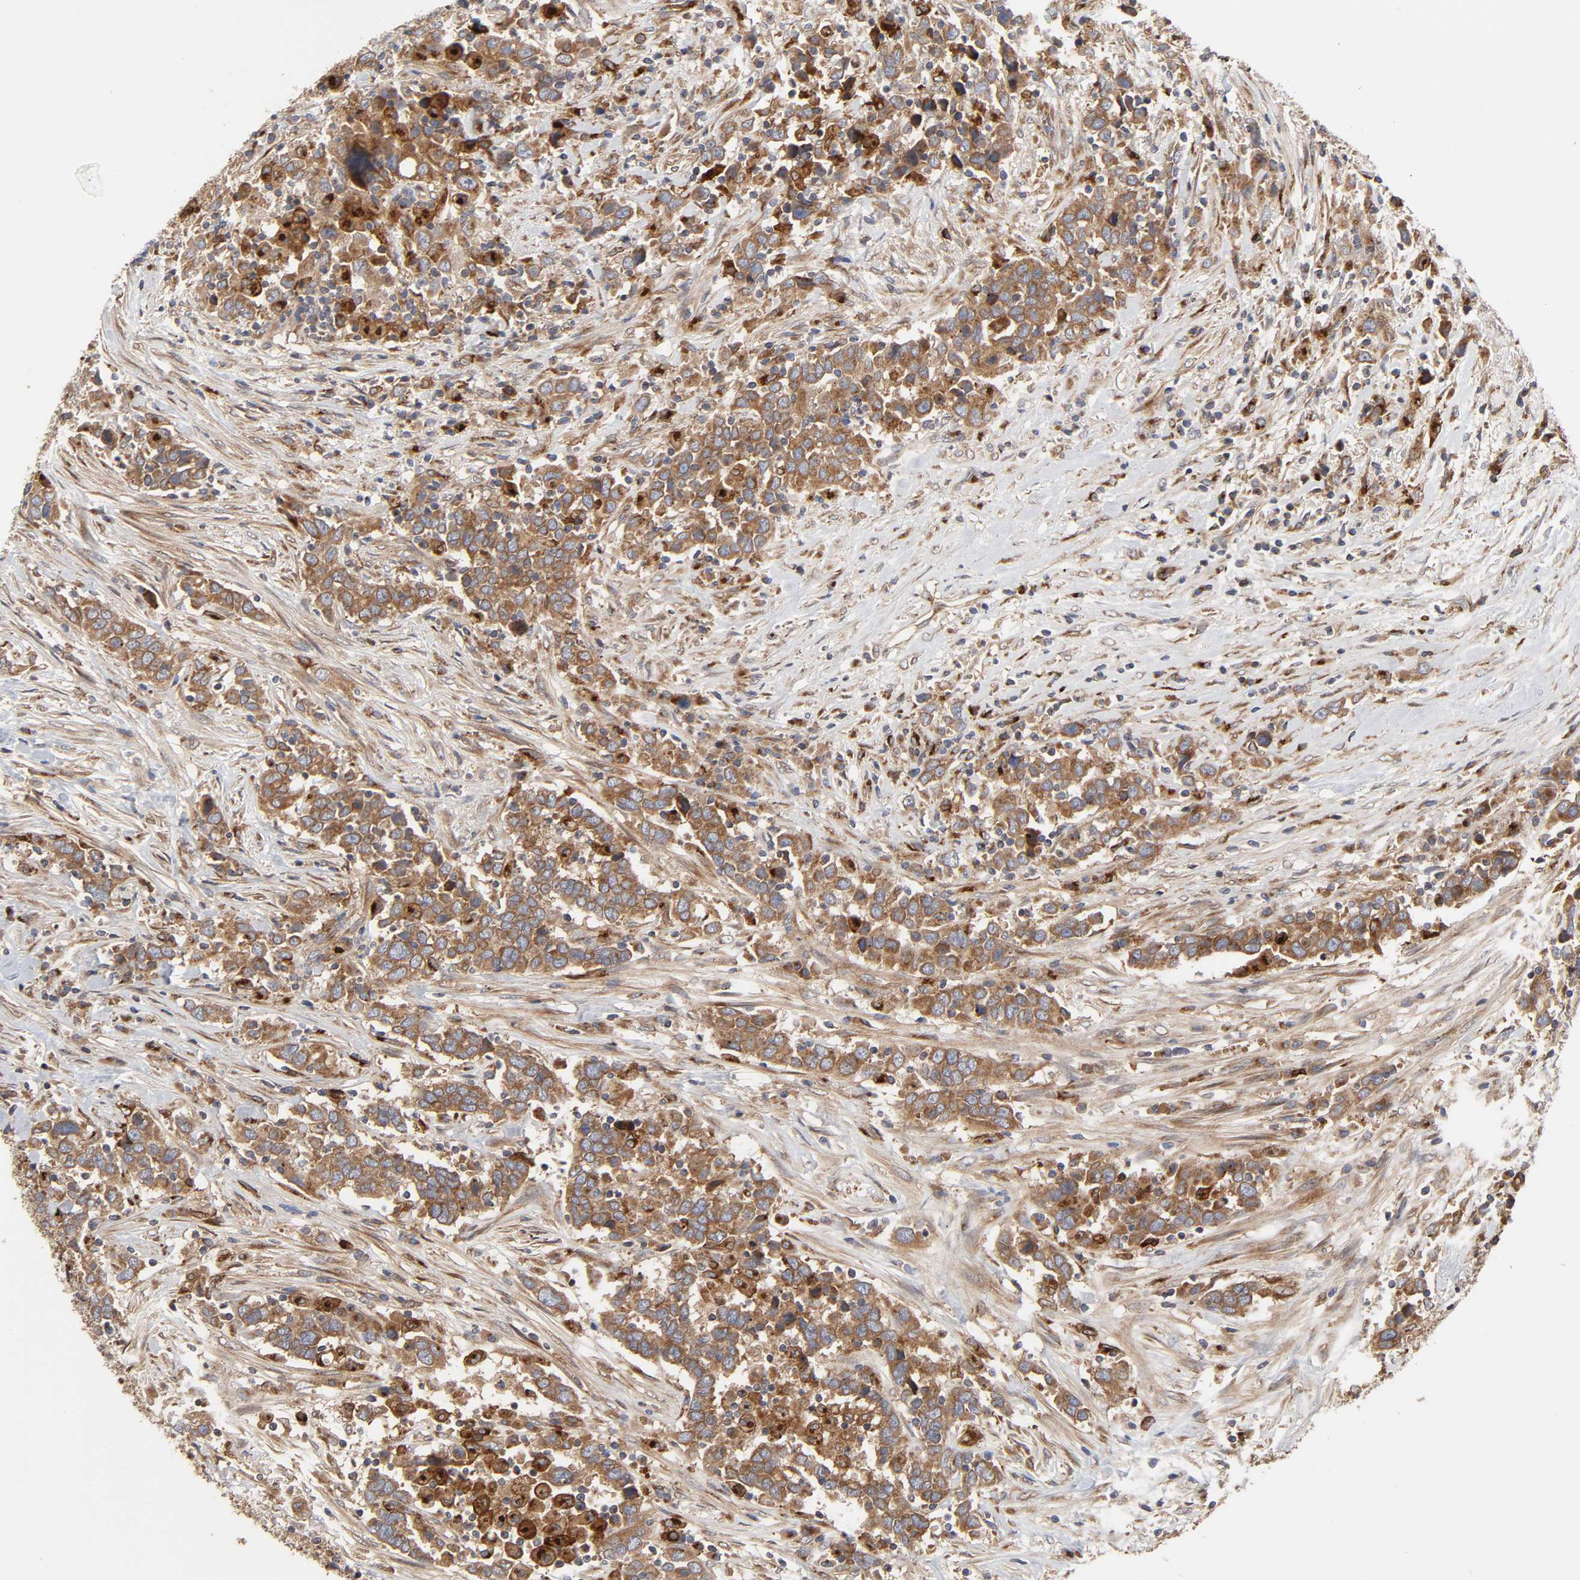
{"staining": {"intensity": "moderate", "quantity": ">75%", "location": "cytoplasmic/membranous"}, "tissue": "urothelial cancer", "cell_type": "Tumor cells", "image_type": "cancer", "snomed": [{"axis": "morphology", "description": "Urothelial carcinoma, High grade"}, {"axis": "topography", "description": "Urinary bladder"}], "caption": "An image of urothelial carcinoma (high-grade) stained for a protein exhibits moderate cytoplasmic/membranous brown staining in tumor cells.", "gene": "GNPTG", "patient": {"sex": "male", "age": 61}}